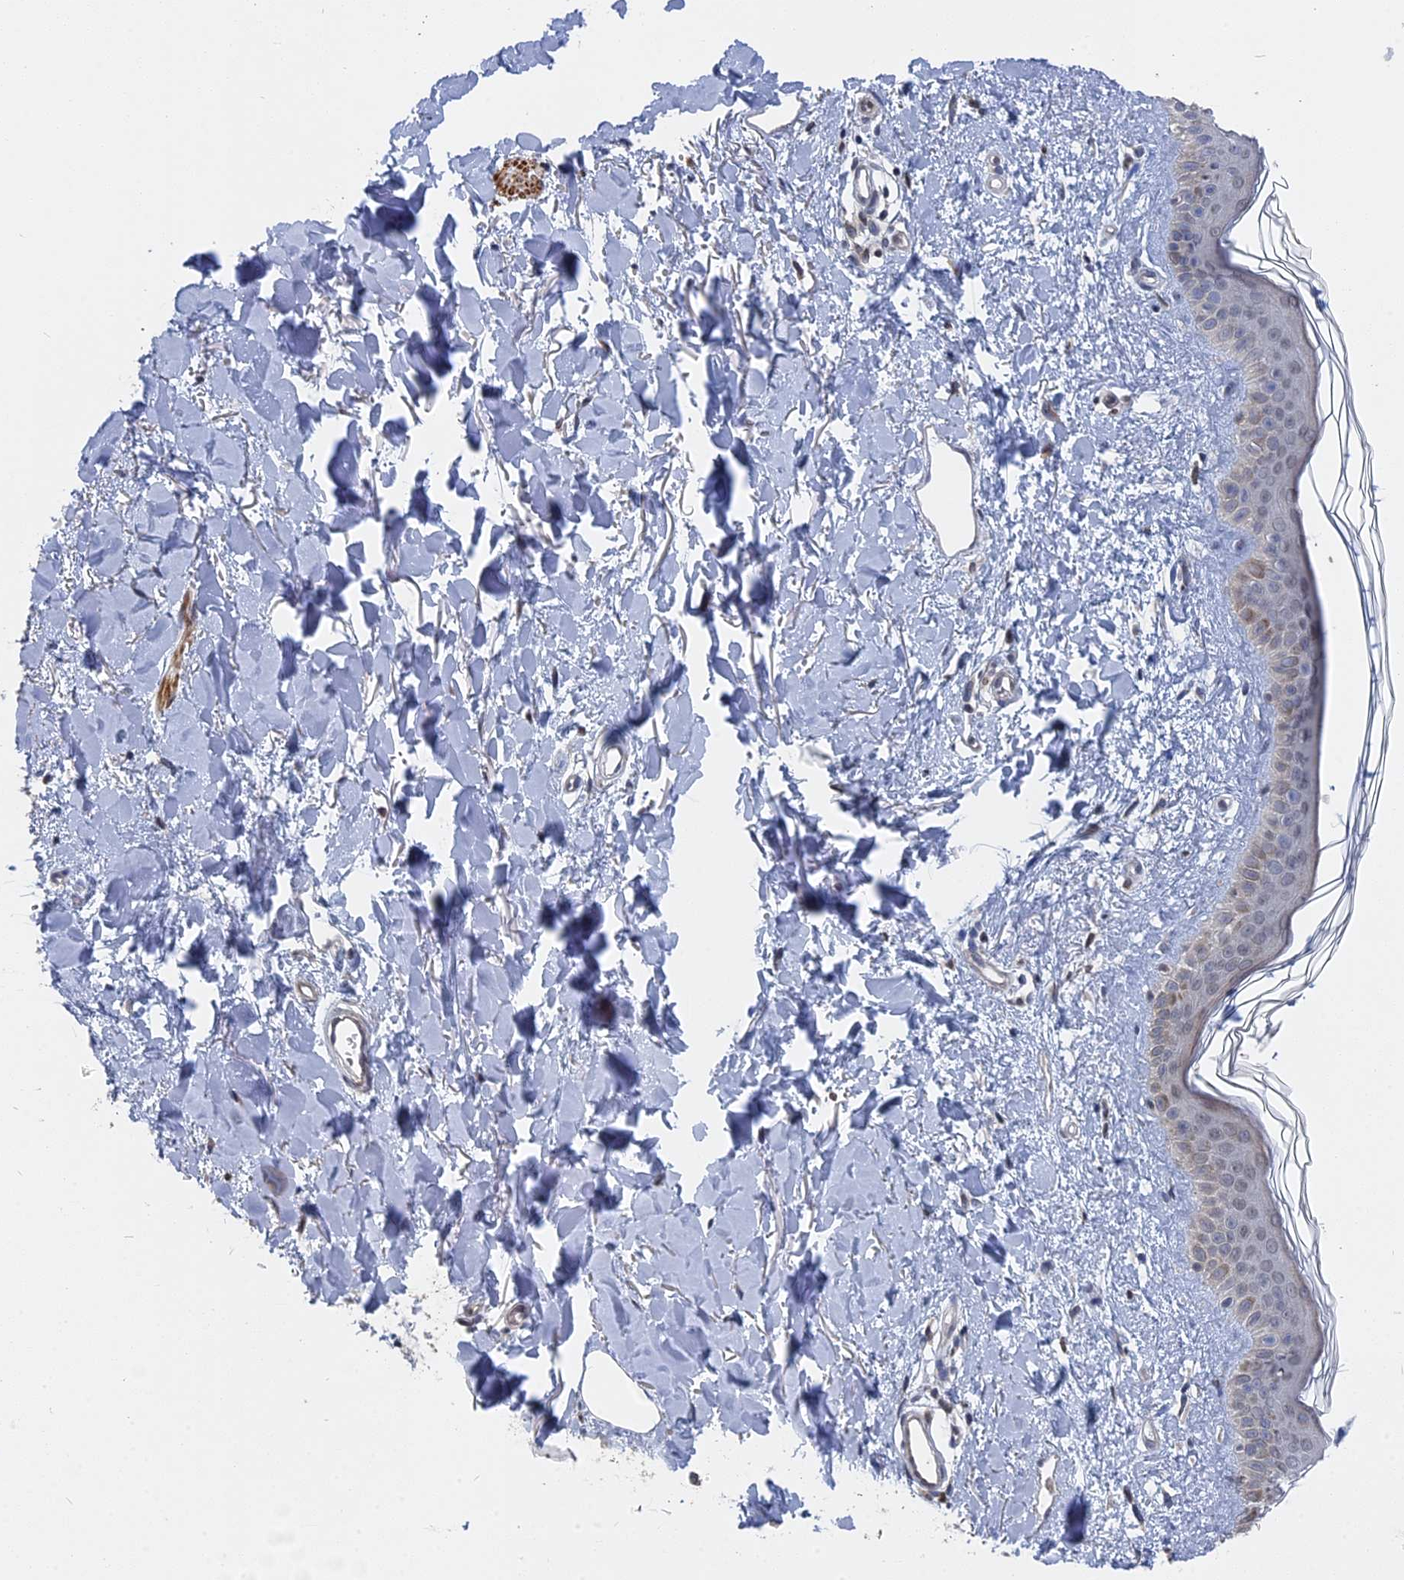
{"staining": {"intensity": "weak", "quantity": ">75%", "location": "cytoplasmic/membranous"}, "tissue": "skin", "cell_type": "Fibroblasts", "image_type": "normal", "snomed": [{"axis": "morphology", "description": "Normal tissue, NOS"}, {"axis": "topography", "description": "Skin"}], "caption": "Benign skin was stained to show a protein in brown. There is low levels of weak cytoplasmic/membranous positivity in approximately >75% of fibroblasts. (IHC, brightfield microscopy, high magnification).", "gene": "MTRF1", "patient": {"sex": "female", "age": 58}}